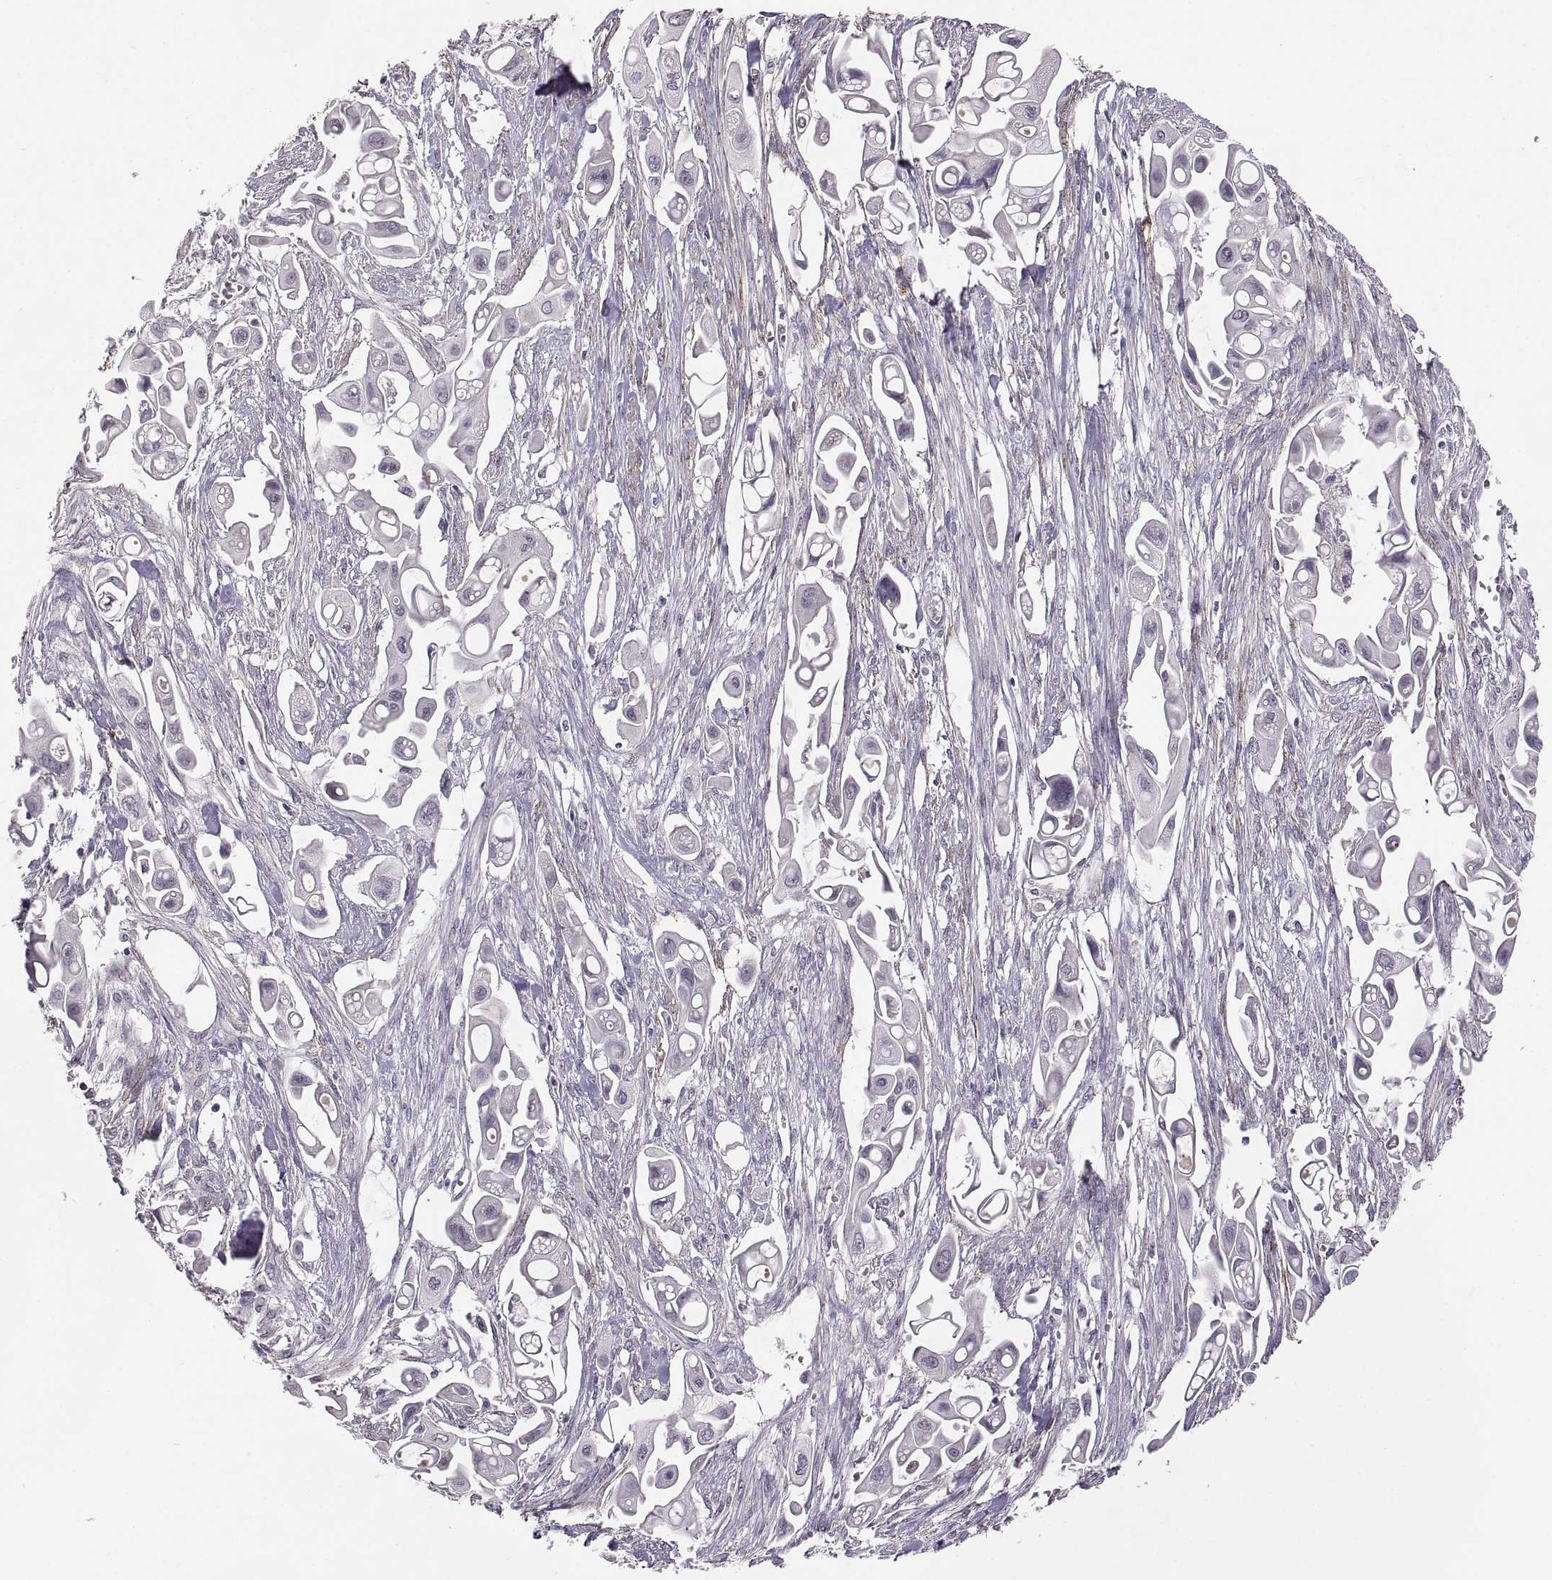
{"staining": {"intensity": "negative", "quantity": "none", "location": "none"}, "tissue": "pancreatic cancer", "cell_type": "Tumor cells", "image_type": "cancer", "snomed": [{"axis": "morphology", "description": "Adenocarcinoma, NOS"}, {"axis": "topography", "description": "Pancreas"}], "caption": "Immunohistochemistry (IHC) of human pancreatic adenocarcinoma reveals no positivity in tumor cells.", "gene": "CDH2", "patient": {"sex": "male", "age": 50}}